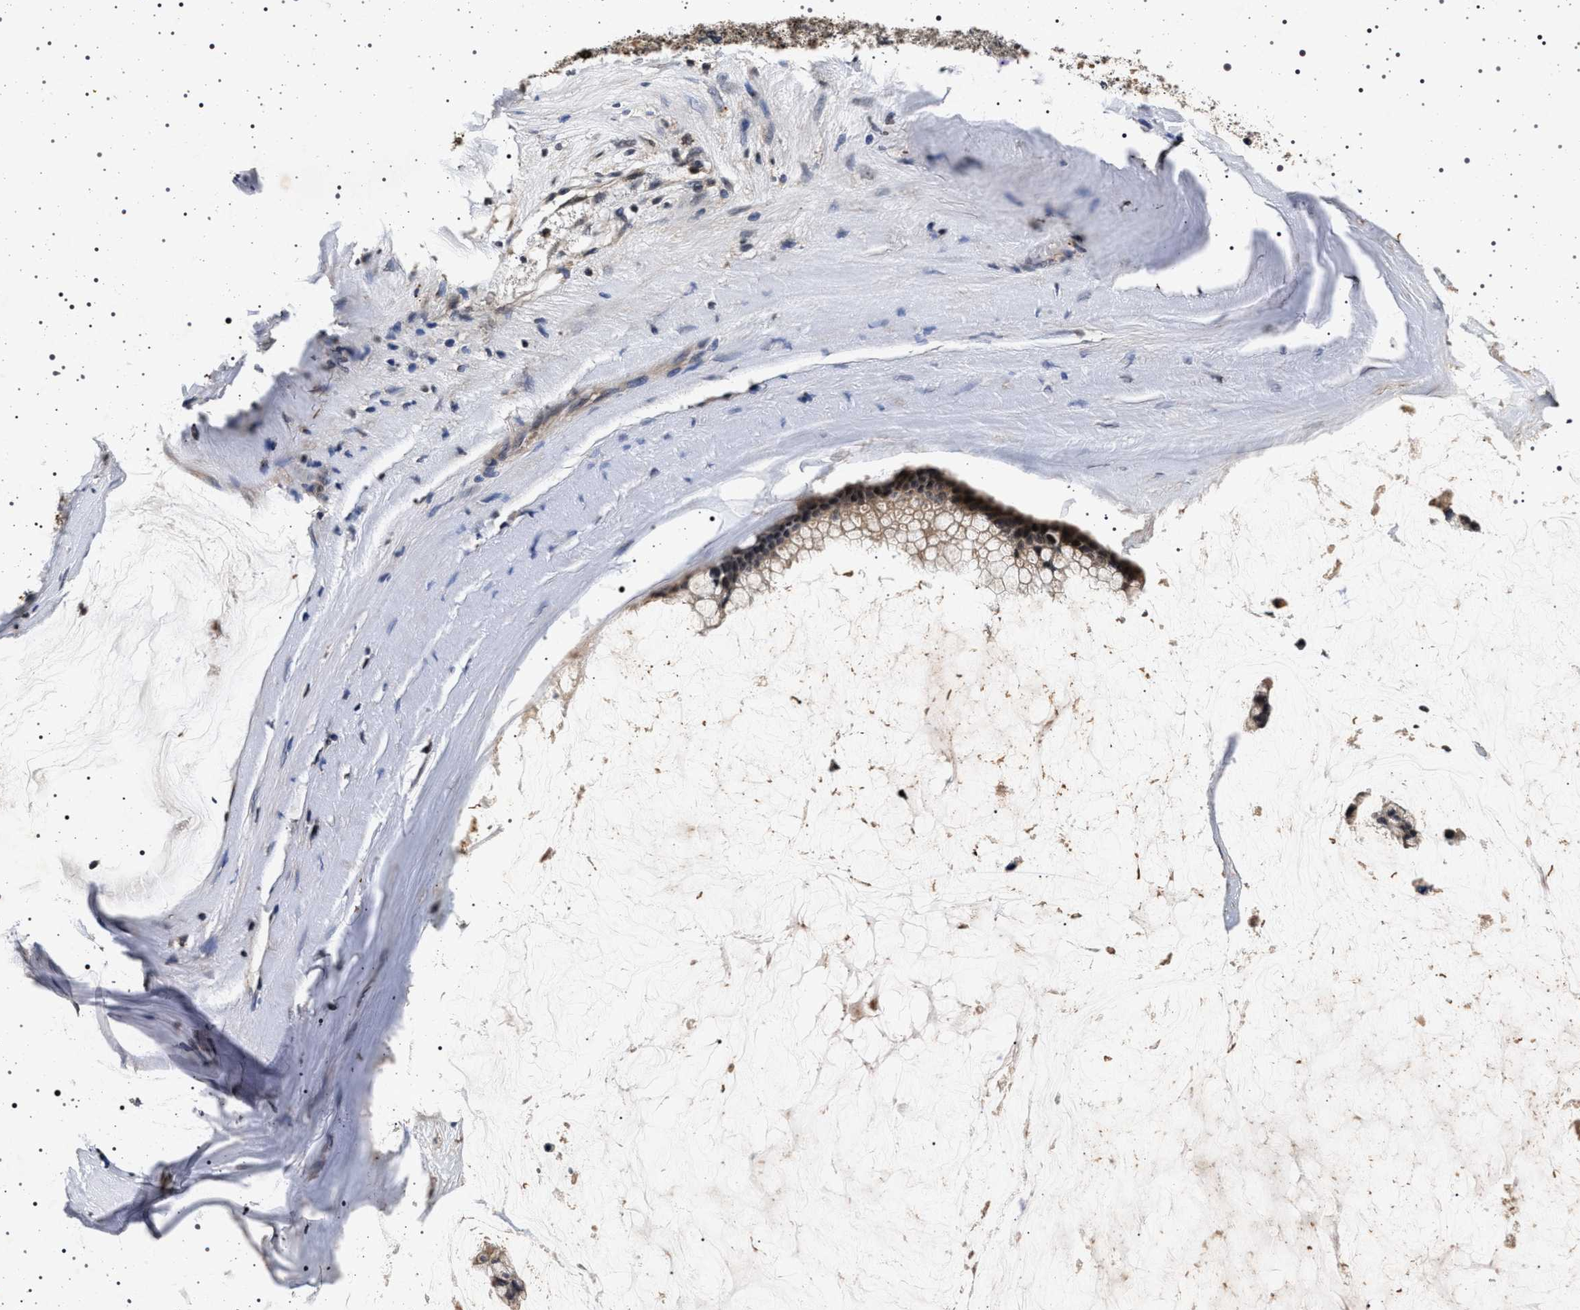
{"staining": {"intensity": "weak", "quantity": ">75%", "location": "cytoplasmic/membranous"}, "tissue": "ovarian cancer", "cell_type": "Tumor cells", "image_type": "cancer", "snomed": [{"axis": "morphology", "description": "Cystadenocarcinoma, mucinous, NOS"}, {"axis": "topography", "description": "Ovary"}], "caption": "Immunohistochemical staining of ovarian cancer (mucinous cystadenocarcinoma) displays weak cytoplasmic/membranous protein positivity in about >75% of tumor cells. The staining was performed using DAB (3,3'-diaminobenzidine), with brown indicating positive protein expression. Nuclei are stained blue with hematoxylin.", "gene": "CDKN1B", "patient": {"sex": "female", "age": 39}}